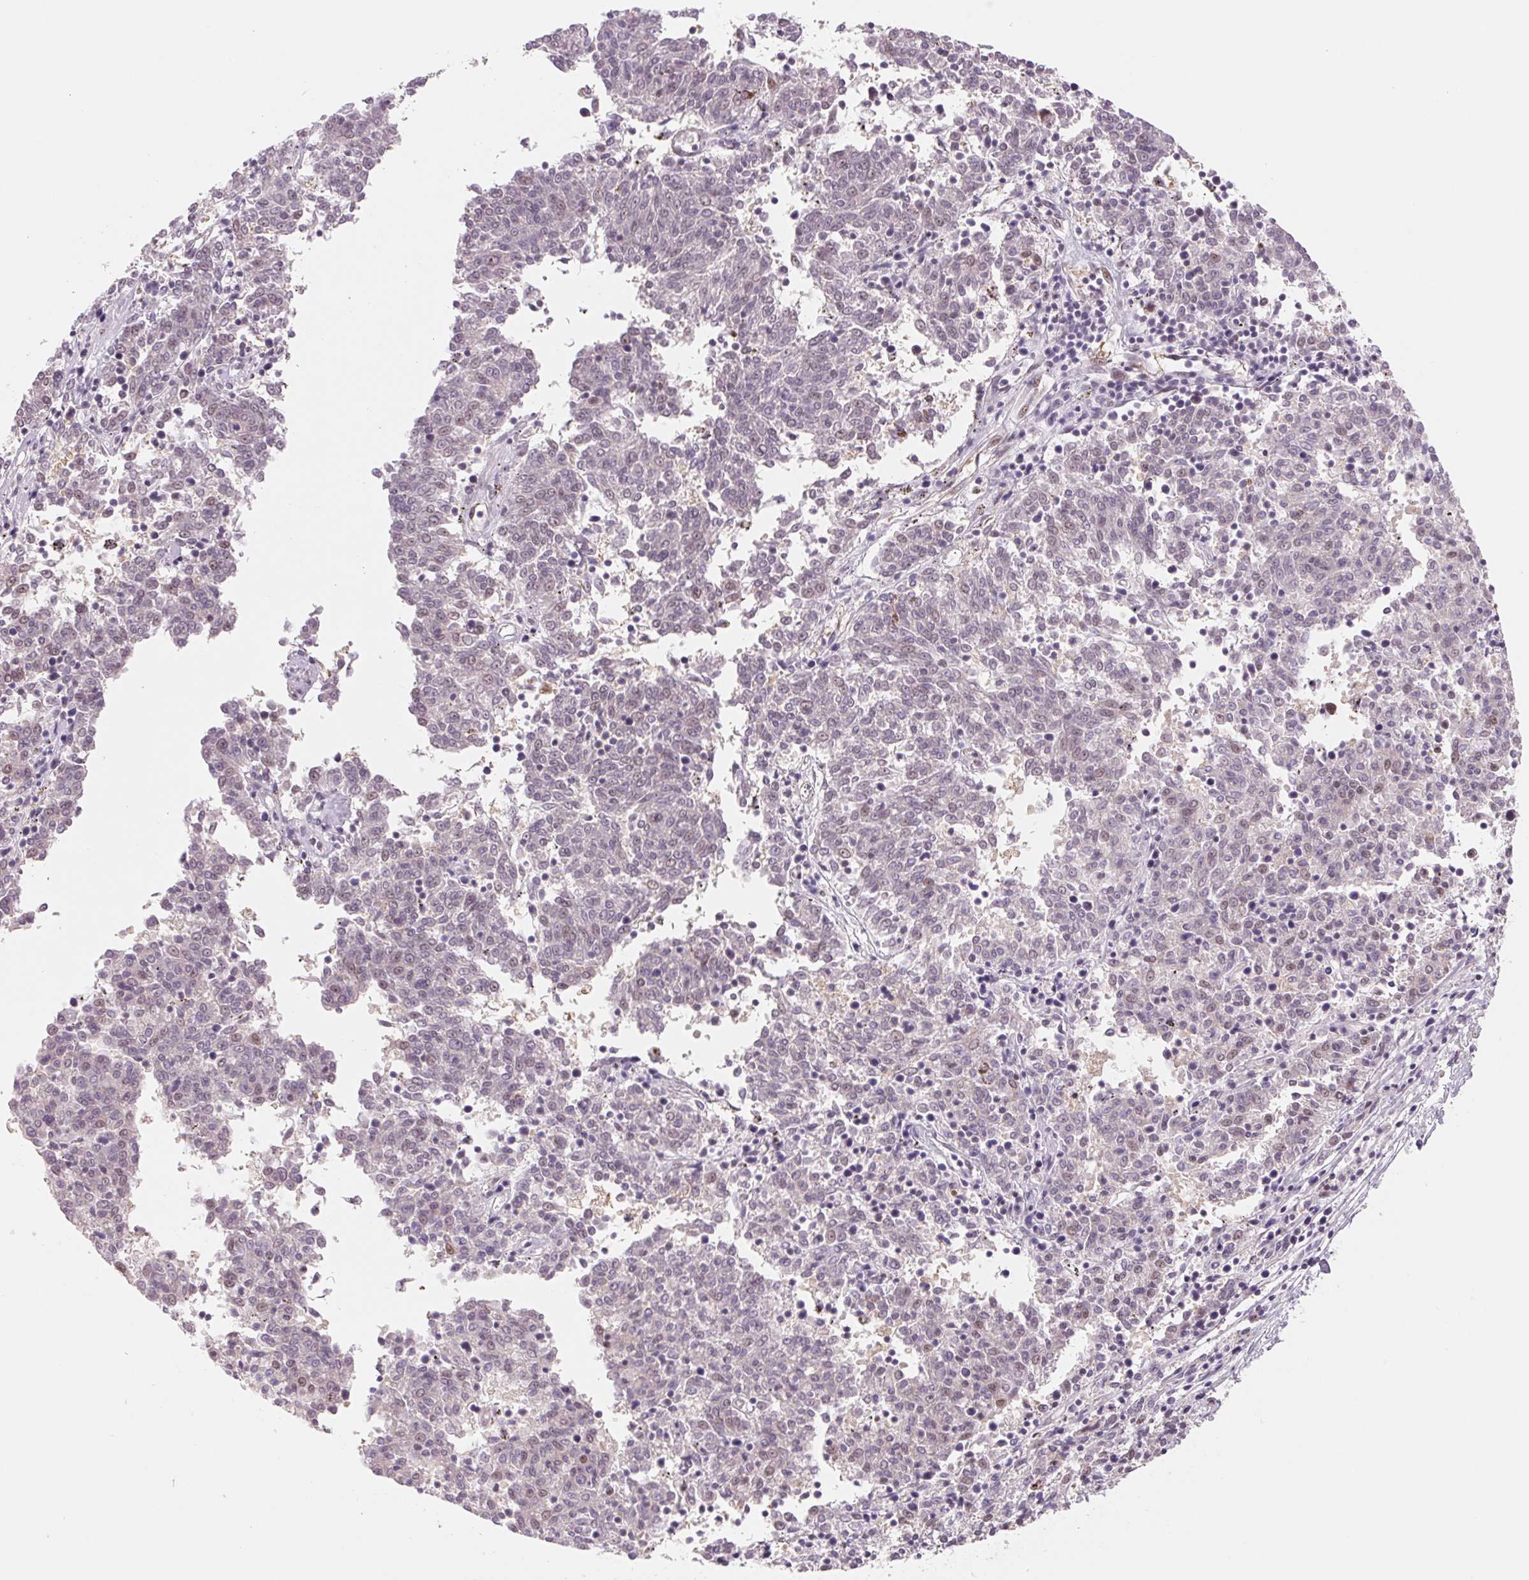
{"staining": {"intensity": "negative", "quantity": "none", "location": "none"}, "tissue": "melanoma", "cell_type": "Tumor cells", "image_type": "cancer", "snomed": [{"axis": "morphology", "description": "Malignant melanoma, NOS"}, {"axis": "topography", "description": "Skin"}], "caption": "Immunohistochemical staining of human melanoma shows no significant staining in tumor cells.", "gene": "DNAJB6", "patient": {"sex": "female", "age": 72}}